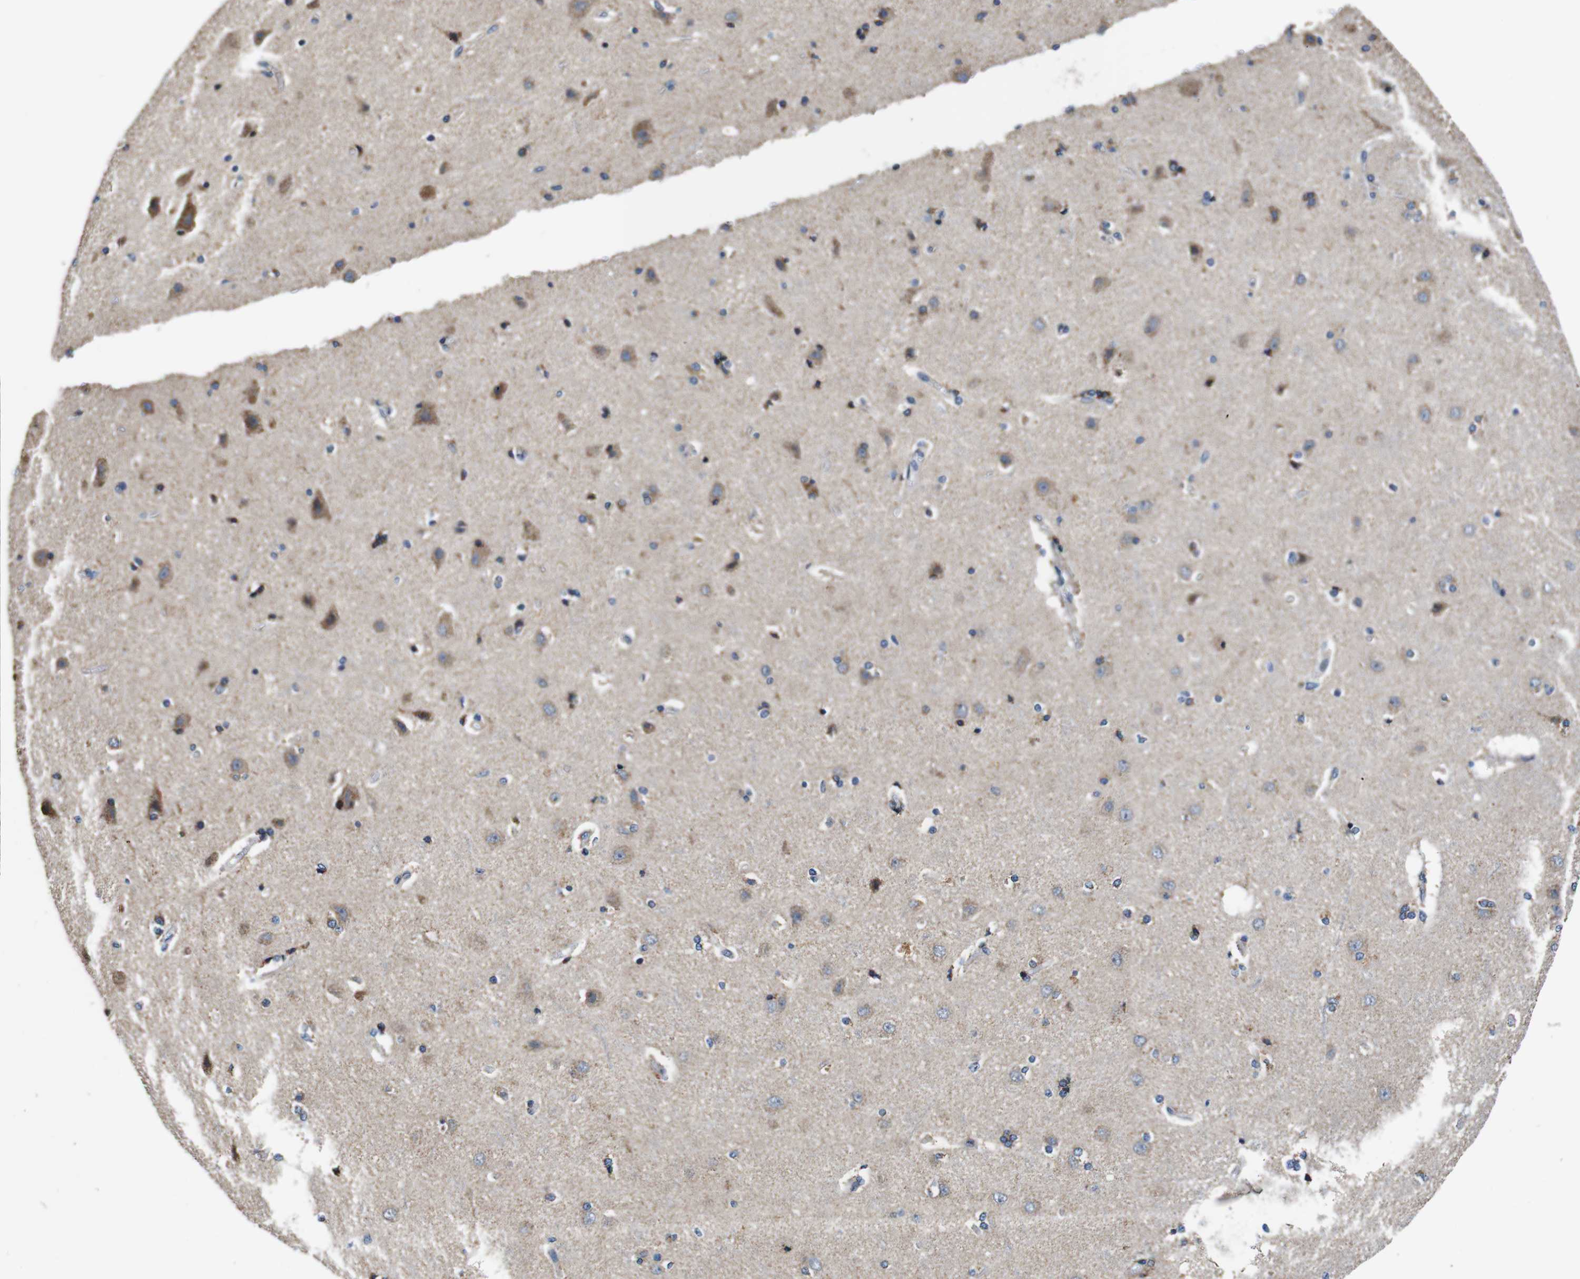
{"staining": {"intensity": "negative", "quantity": "none", "location": "none"}, "tissue": "cerebral cortex", "cell_type": "Endothelial cells", "image_type": "normal", "snomed": [{"axis": "morphology", "description": "Normal tissue, NOS"}, {"axis": "topography", "description": "Cerebral cortex"}], "caption": "Immunohistochemistry (IHC) photomicrograph of unremarkable cerebral cortex stained for a protein (brown), which demonstrates no staining in endothelial cells. (Brightfield microscopy of DAB immunohistochemistry (IHC) at high magnification).", "gene": "LRP4", "patient": {"sex": "female", "age": 54}}